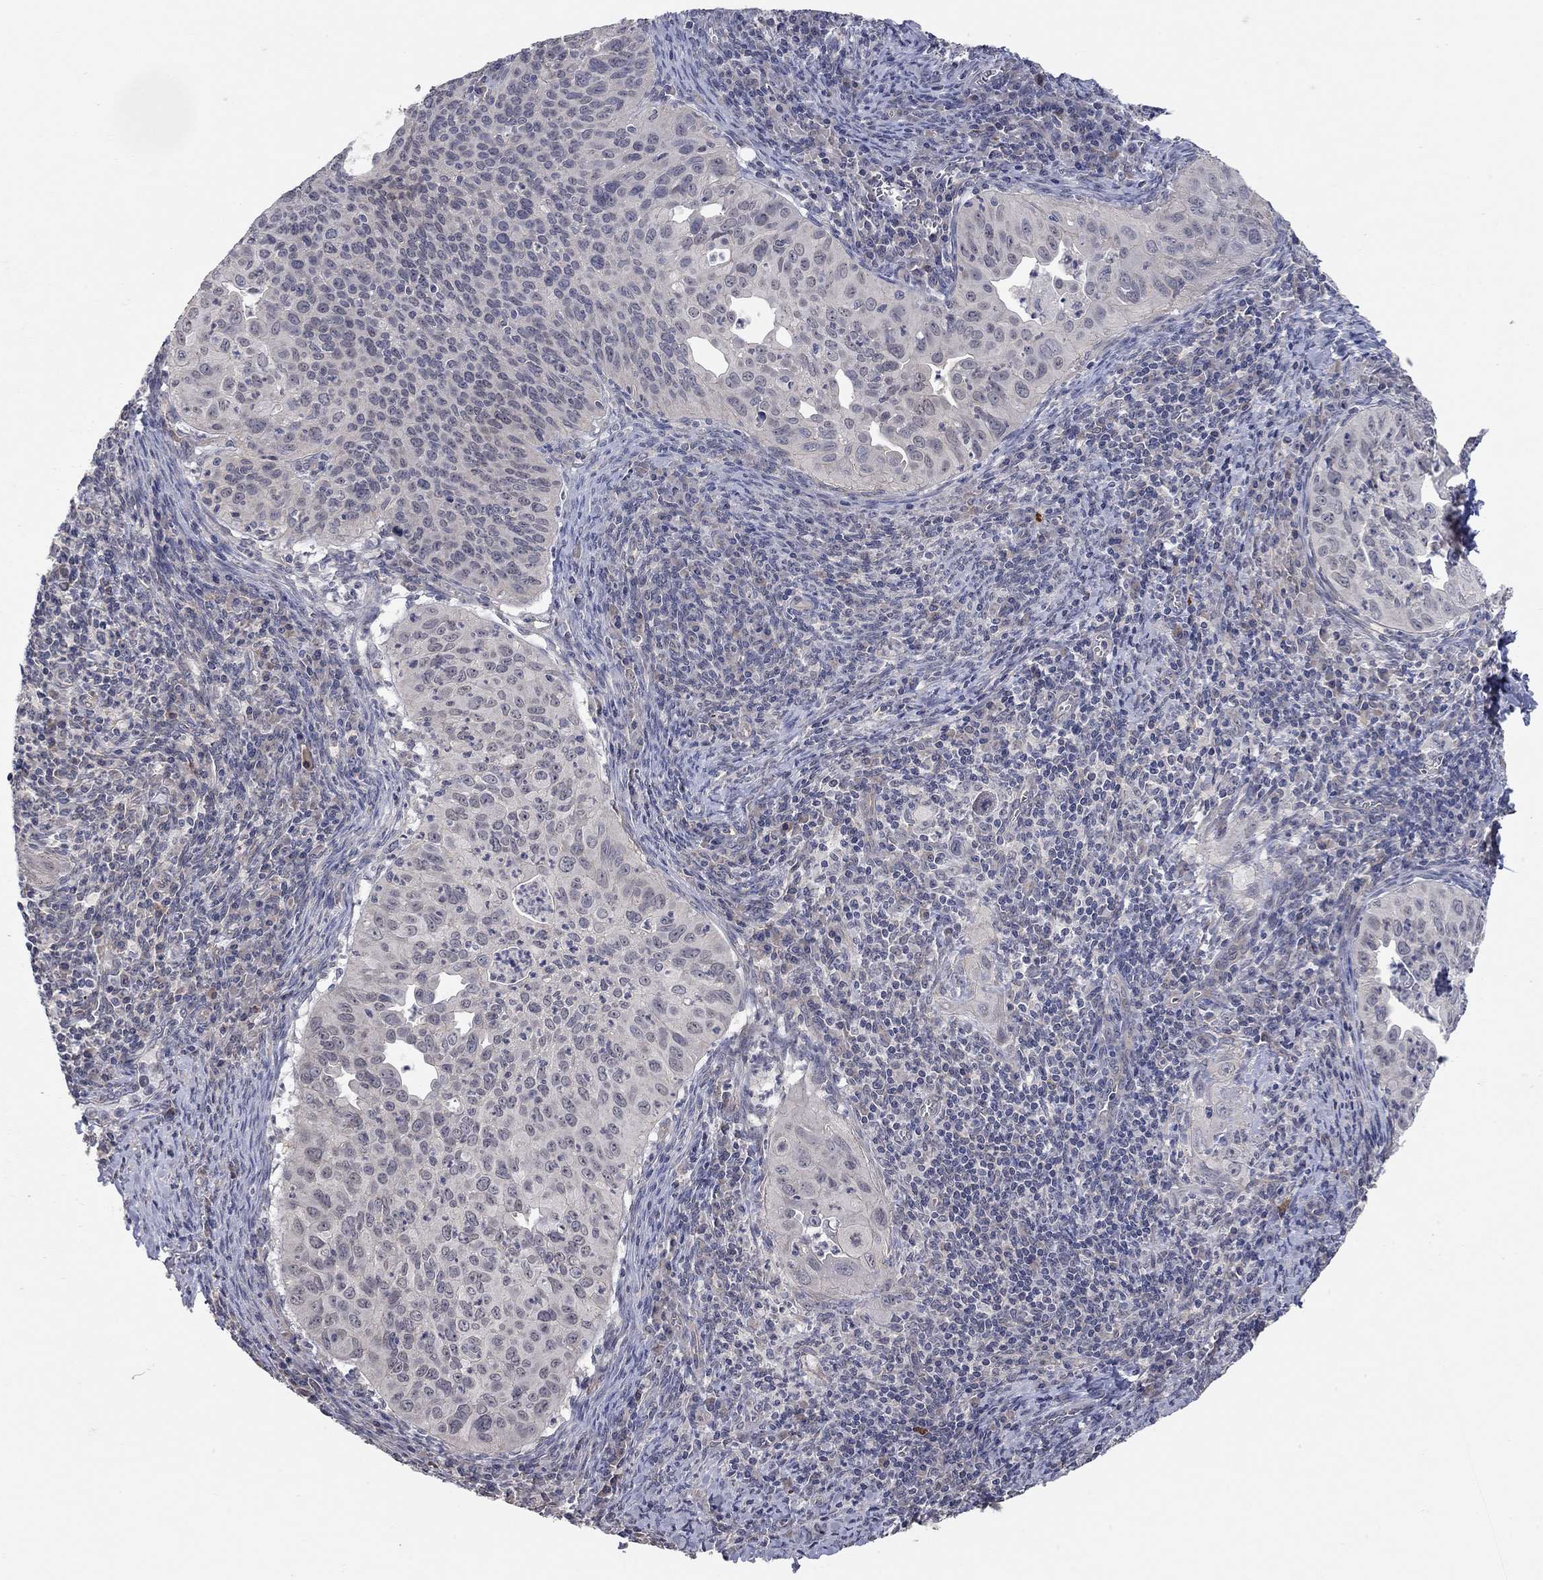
{"staining": {"intensity": "negative", "quantity": "none", "location": "none"}, "tissue": "cervical cancer", "cell_type": "Tumor cells", "image_type": "cancer", "snomed": [{"axis": "morphology", "description": "Squamous cell carcinoma, NOS"}, {"axis": "topography", "description": "Cervix"}], "caption": "This photomicrograph is of cervical squamous cell carcinoma stained with immunohistochemistry (IHC) to label a protein in brown with the nuclei are counter-stained blue. There is no staining in tumor cells.", "gene": "WASF3", "patient": {"sex": "female", "age": 26}}